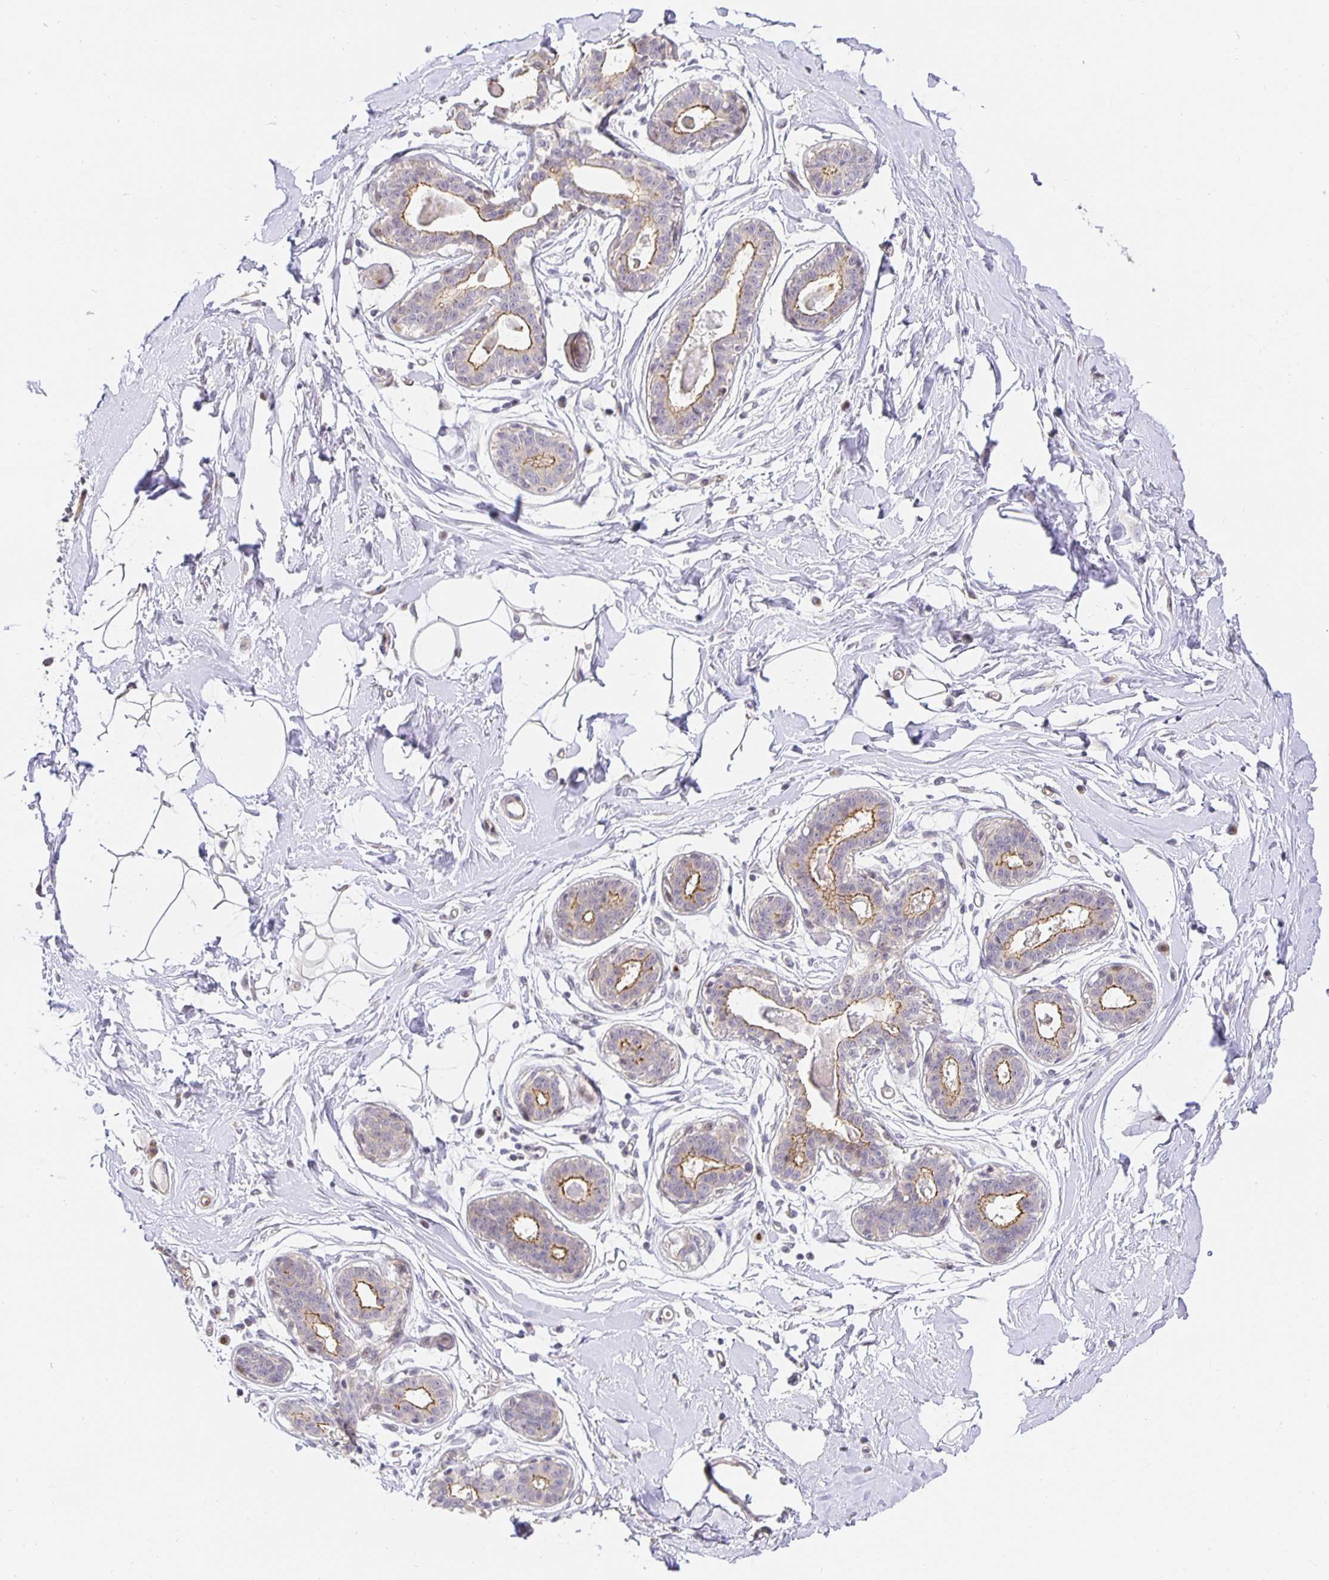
{"staining": {"intensity": "negative", "quantity": "none", "location": "none"}, "tissue": "breast", "cell_type": "Adipocytes", "image_type": "normal", "snomed": [{"axis": "morphology", "description": "Normal tissue, NOS"}, {"axis": "topography", "description": "Breast"}], "caption": "The micrograph demonstrates no staining of adipocytes in unremarkable breast. Nuclei are stained in blue.", "gene": "TJP3", "patient": {"sex": "female", "age": 45}}